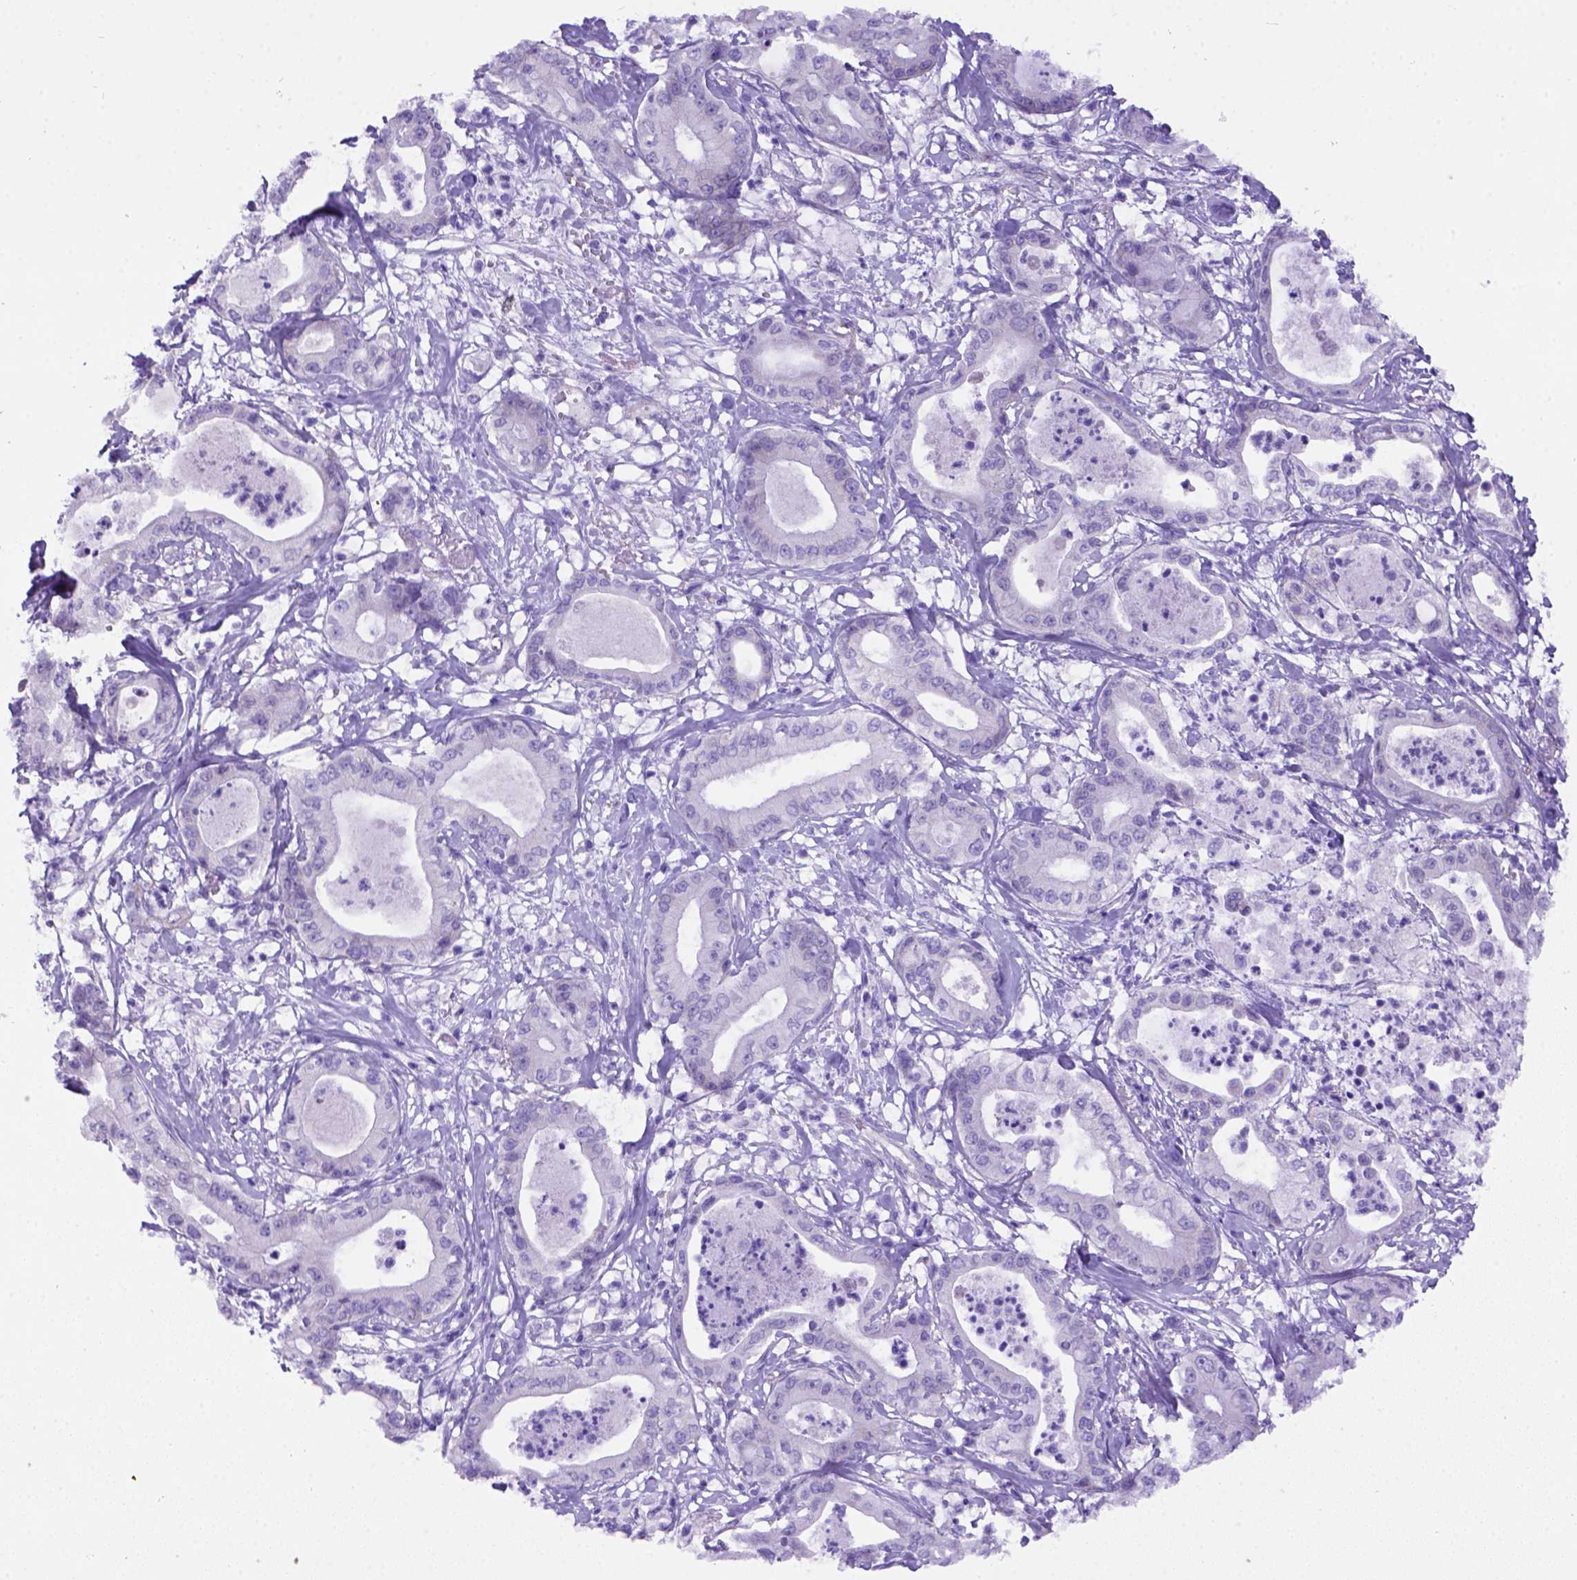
{"staining": {"intensity": "negative", "quantity": "none", "location": "none"}, "tissue": "pancreatic cancer", "cell_type": "Tumor cells", "image_type": "cancer", "snomed": [{"axis": "morphology", "description": "Adenocarcinoma, NOS"}, {"axis": "topography", "description": "Pancreas"}], "caption": "A histopathology image of pancreatic cancer (adenocarcinoma) stained for a protein shows no brown staining in tumor cells.", "gene": "FOXI1", "patient": {"sex": "male", "age": 71}}